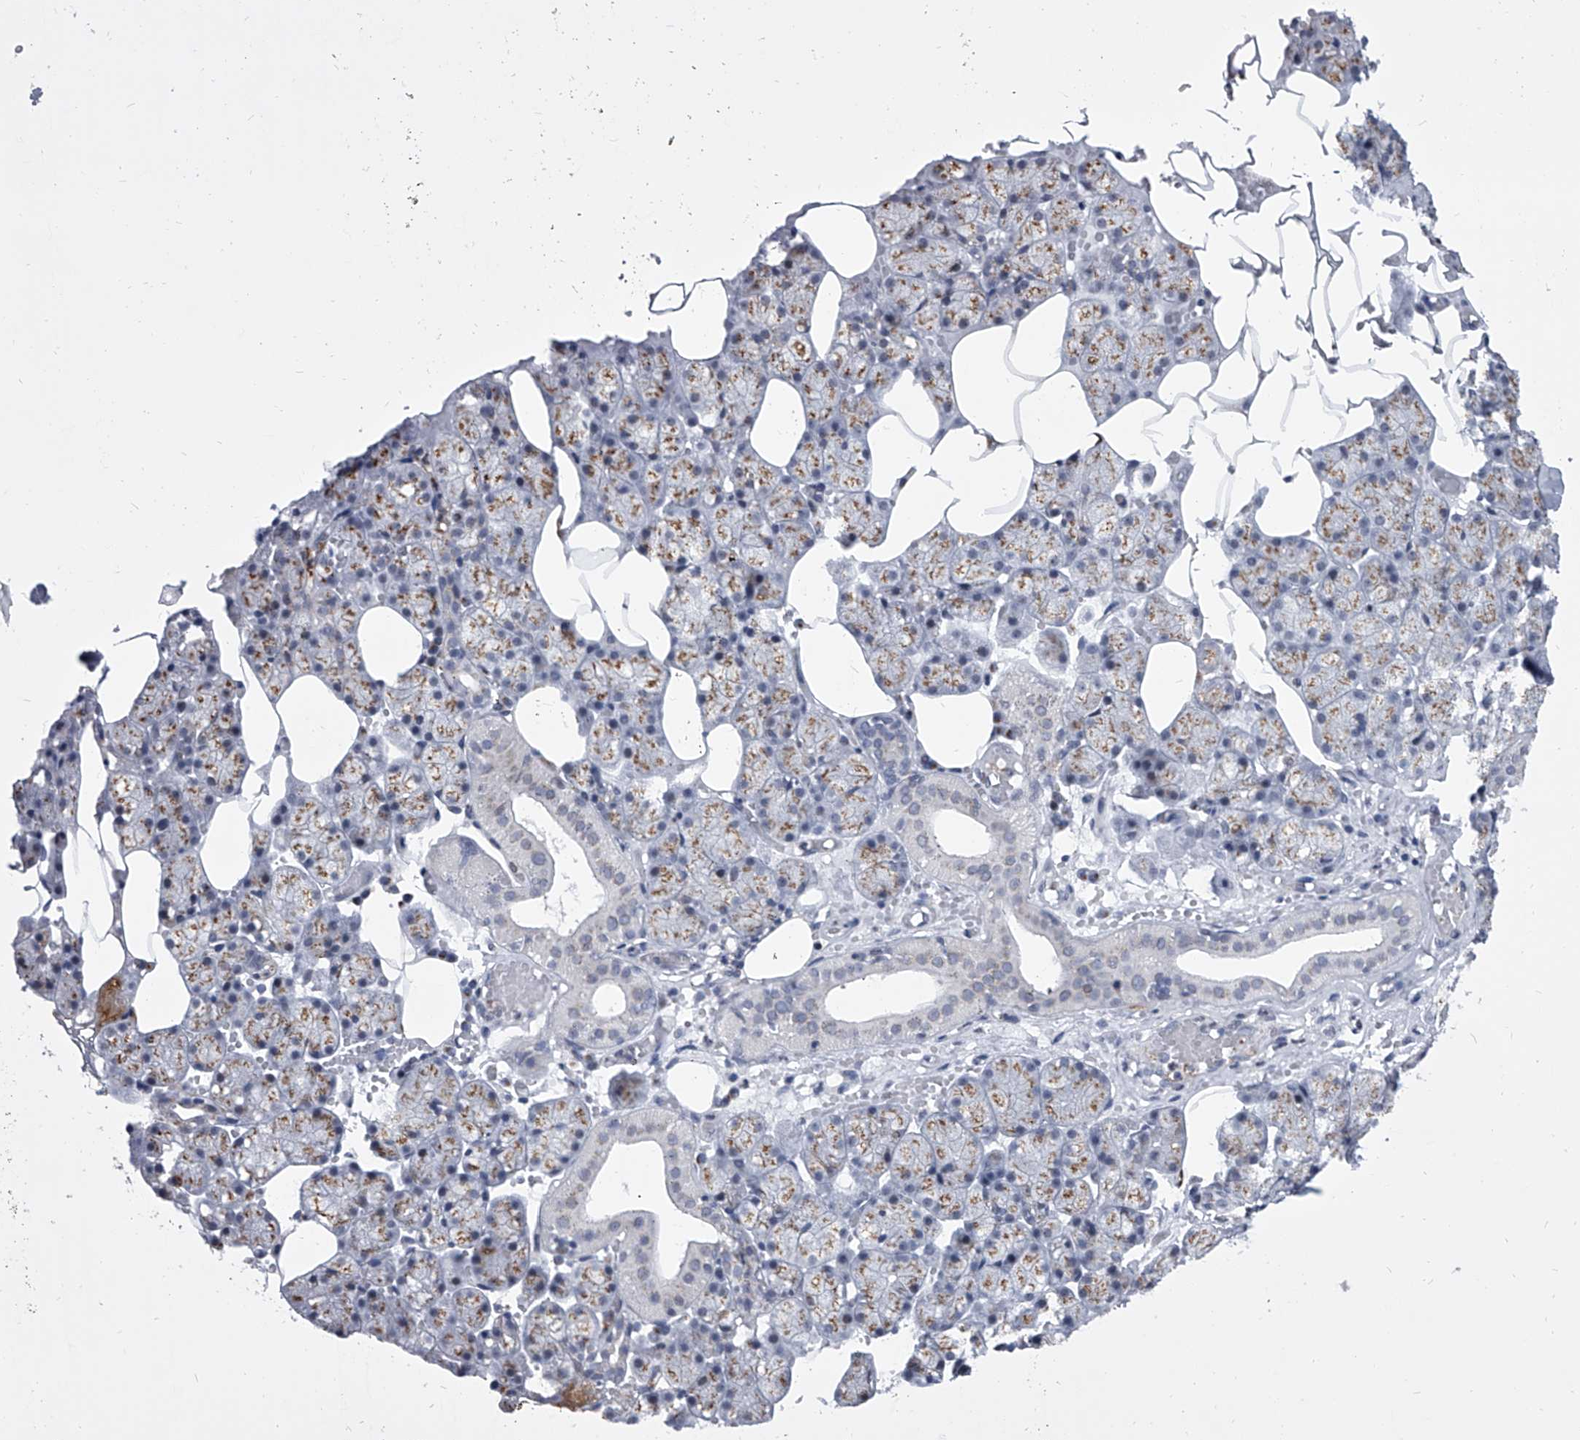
{"staining": {"intensity": "moderate", "quantity": "25%-75%", "location": "cytoplasmic/membranous"}, "tissue": "salivary gland", "cell_type": "Glandular cells", "image_type": "normal", "snomed": [{"axis": "morphology", "description": "Normal tissue, NOS"}, {"axis": "topography", "description": "Salivary gland"}], "caption": "Immunohistochemical staining of benign human salivary gland shows moderate cytoplasmic/membranous protein staining in approximately 25%-75% of glandular cells.", "gene": "EVA1C", "patient": {"sex": "male", "age": 62}}